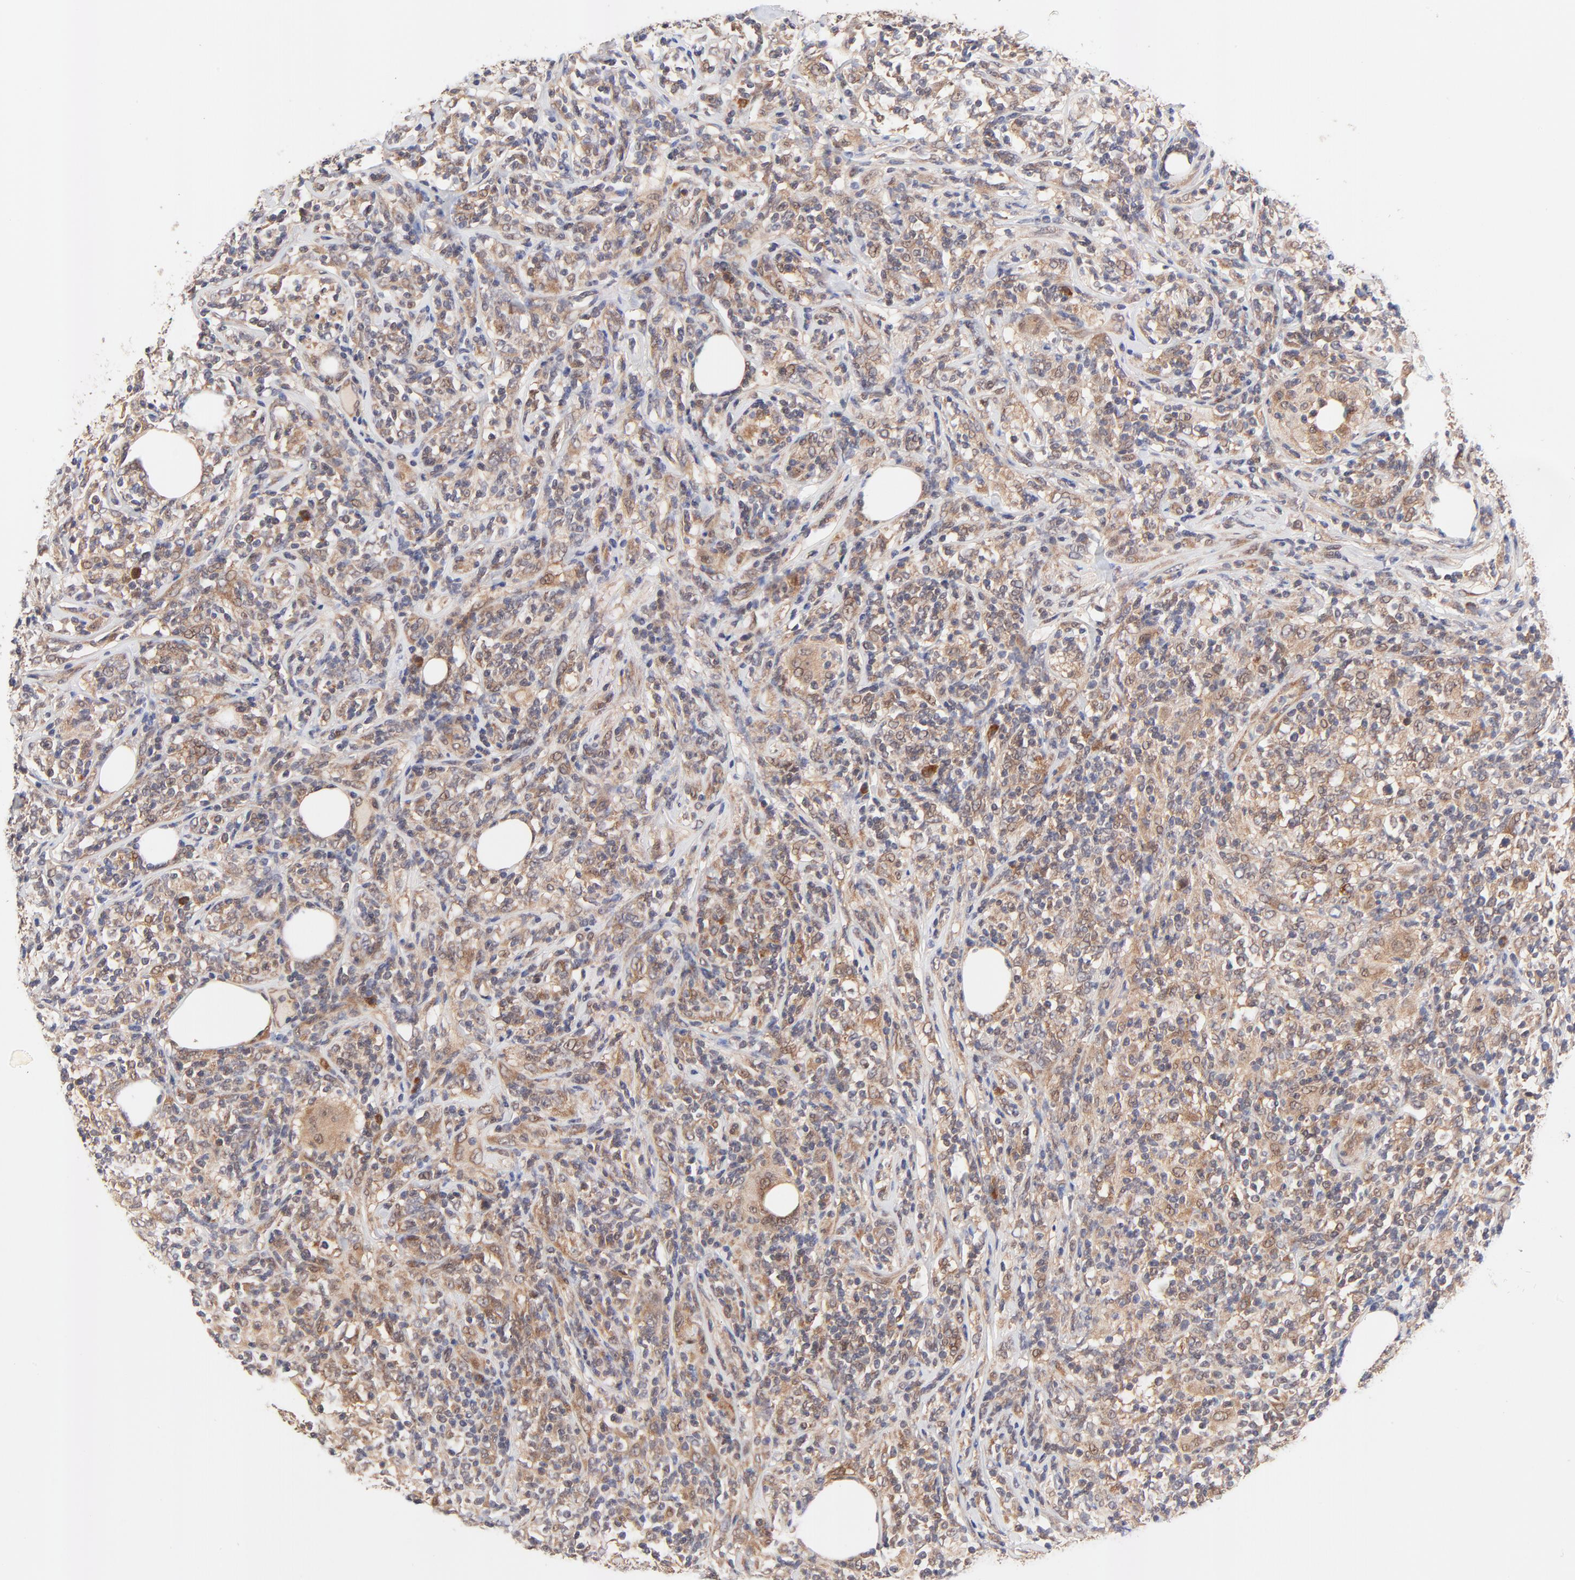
{"staining": {"intensity": "moderate", "quantity": "25%-75%", "location": "cytoplasmic/membranous,nuclear"}, "tissue": "lymphoma", "cell_type": "Tumor cells", "image_type": "cancer", "snomed": [{"axis": "morphology", "description": "Malignant lymphoma, non-Hodgkin's type, High grade"}, {"axis": "topography", "description": "Lymph node"}], "caption": "Protein expression analysis of high-grade malignant lymphoma, non-Hodgkin's type shows moderate cytoplasmic/membranous and nuclear positivity in approximately 25%-75% of tumor cells.", "gene": "TXNL1", "patient": {"sex": "female", "age": 84}}